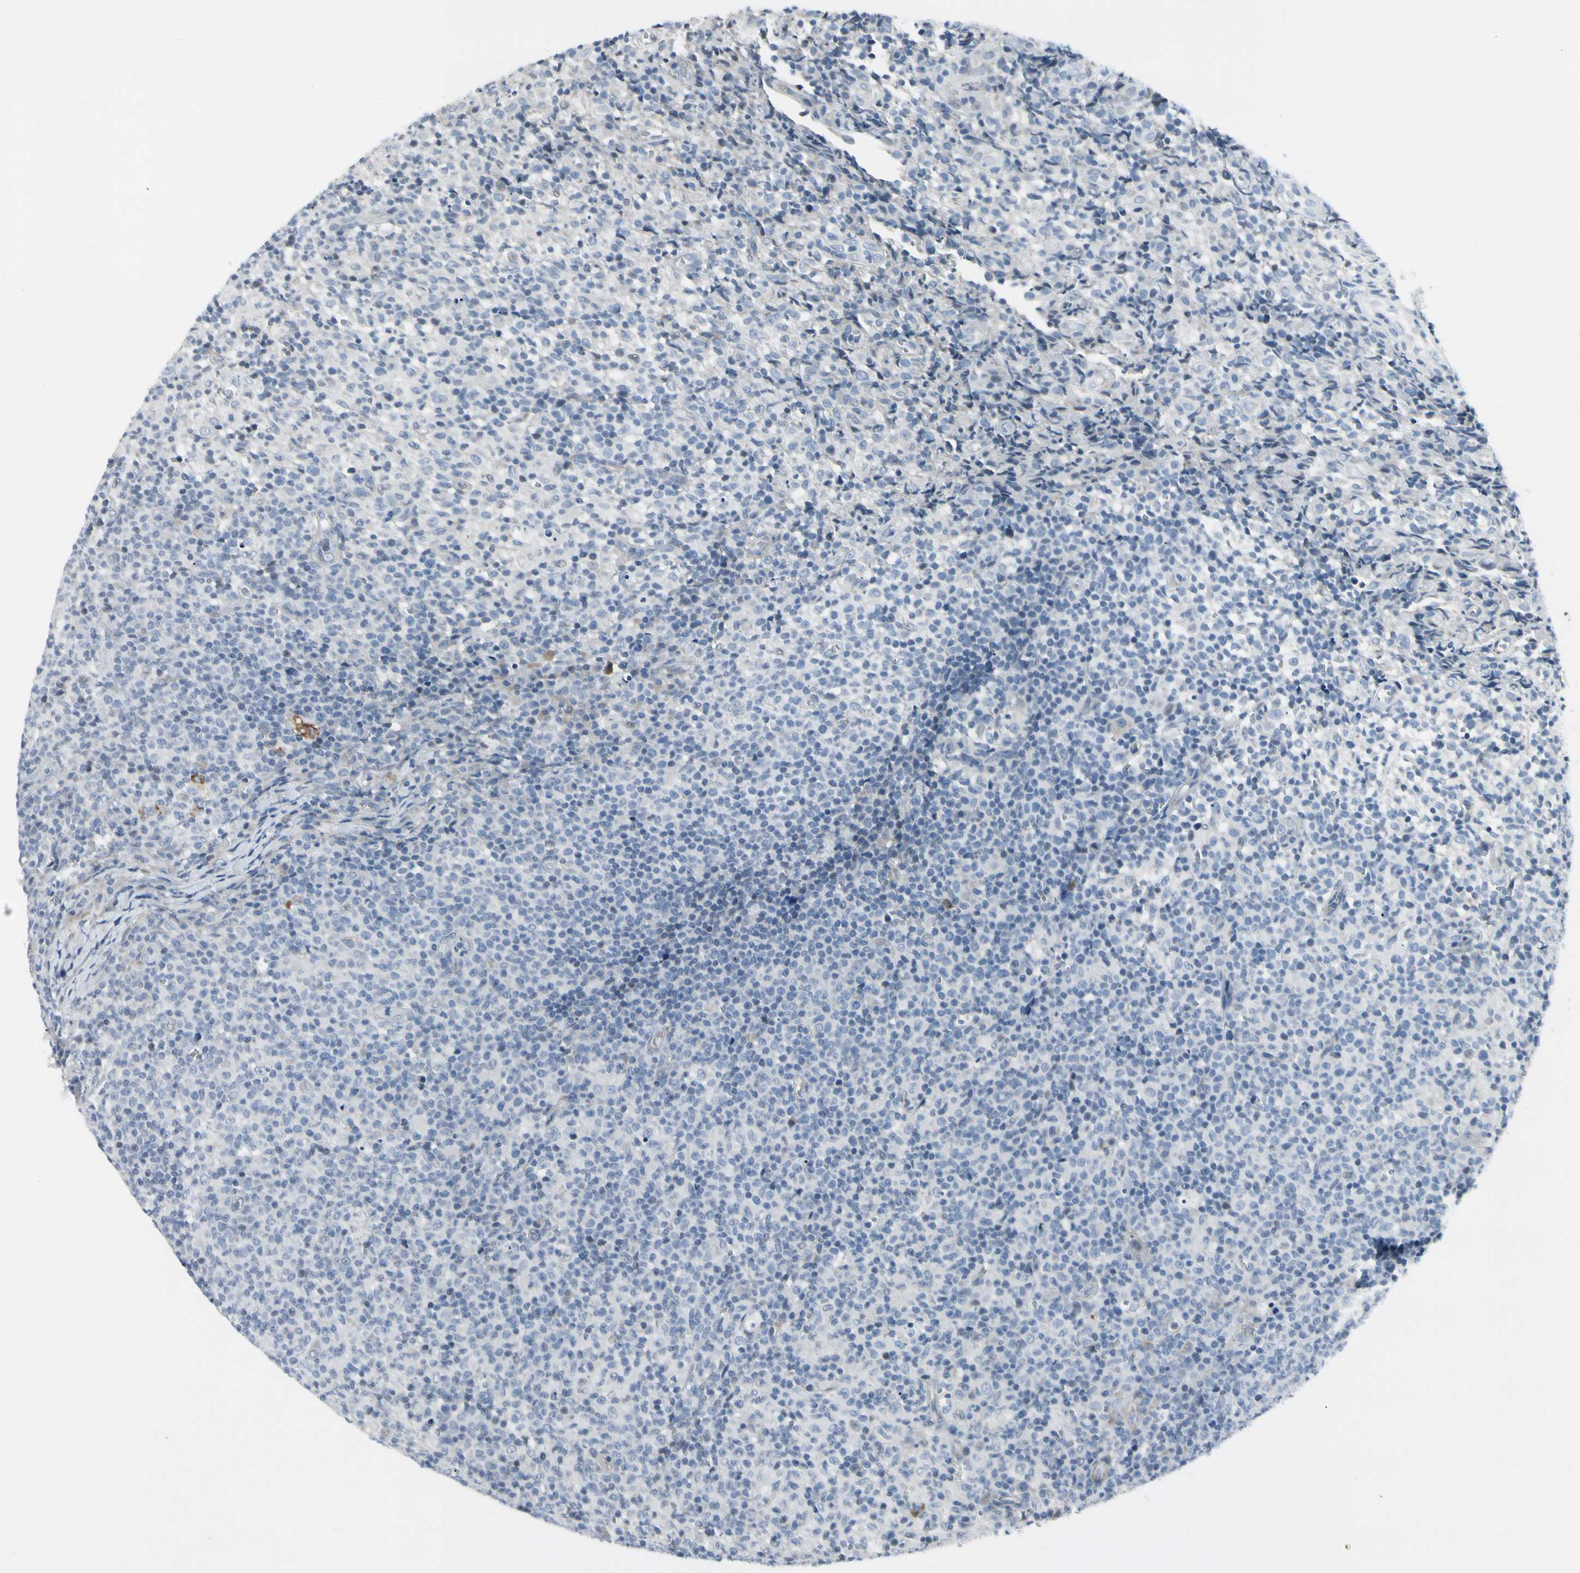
{"staining": {"intensity": "negative", "quantity": "none", "location": "none"}, "tissue": "lymph node", "cell_type": "Germinal center cells", "image_type": "normal", "snomed": [{"axis": "morphology", "description": "Normal tissue, NOS"}, {"axis": "morphology", "description": "Inflammation, NOS"}, {"axis": "topography", "description": "Lymph node"}], "caption": "Germinal center cells show no significant protein expression in benign lymph node. (IHC, brightfield microscopy, high magnification).", "gene": "PIGR", "patient": {"sex": "male", "age": 55}}